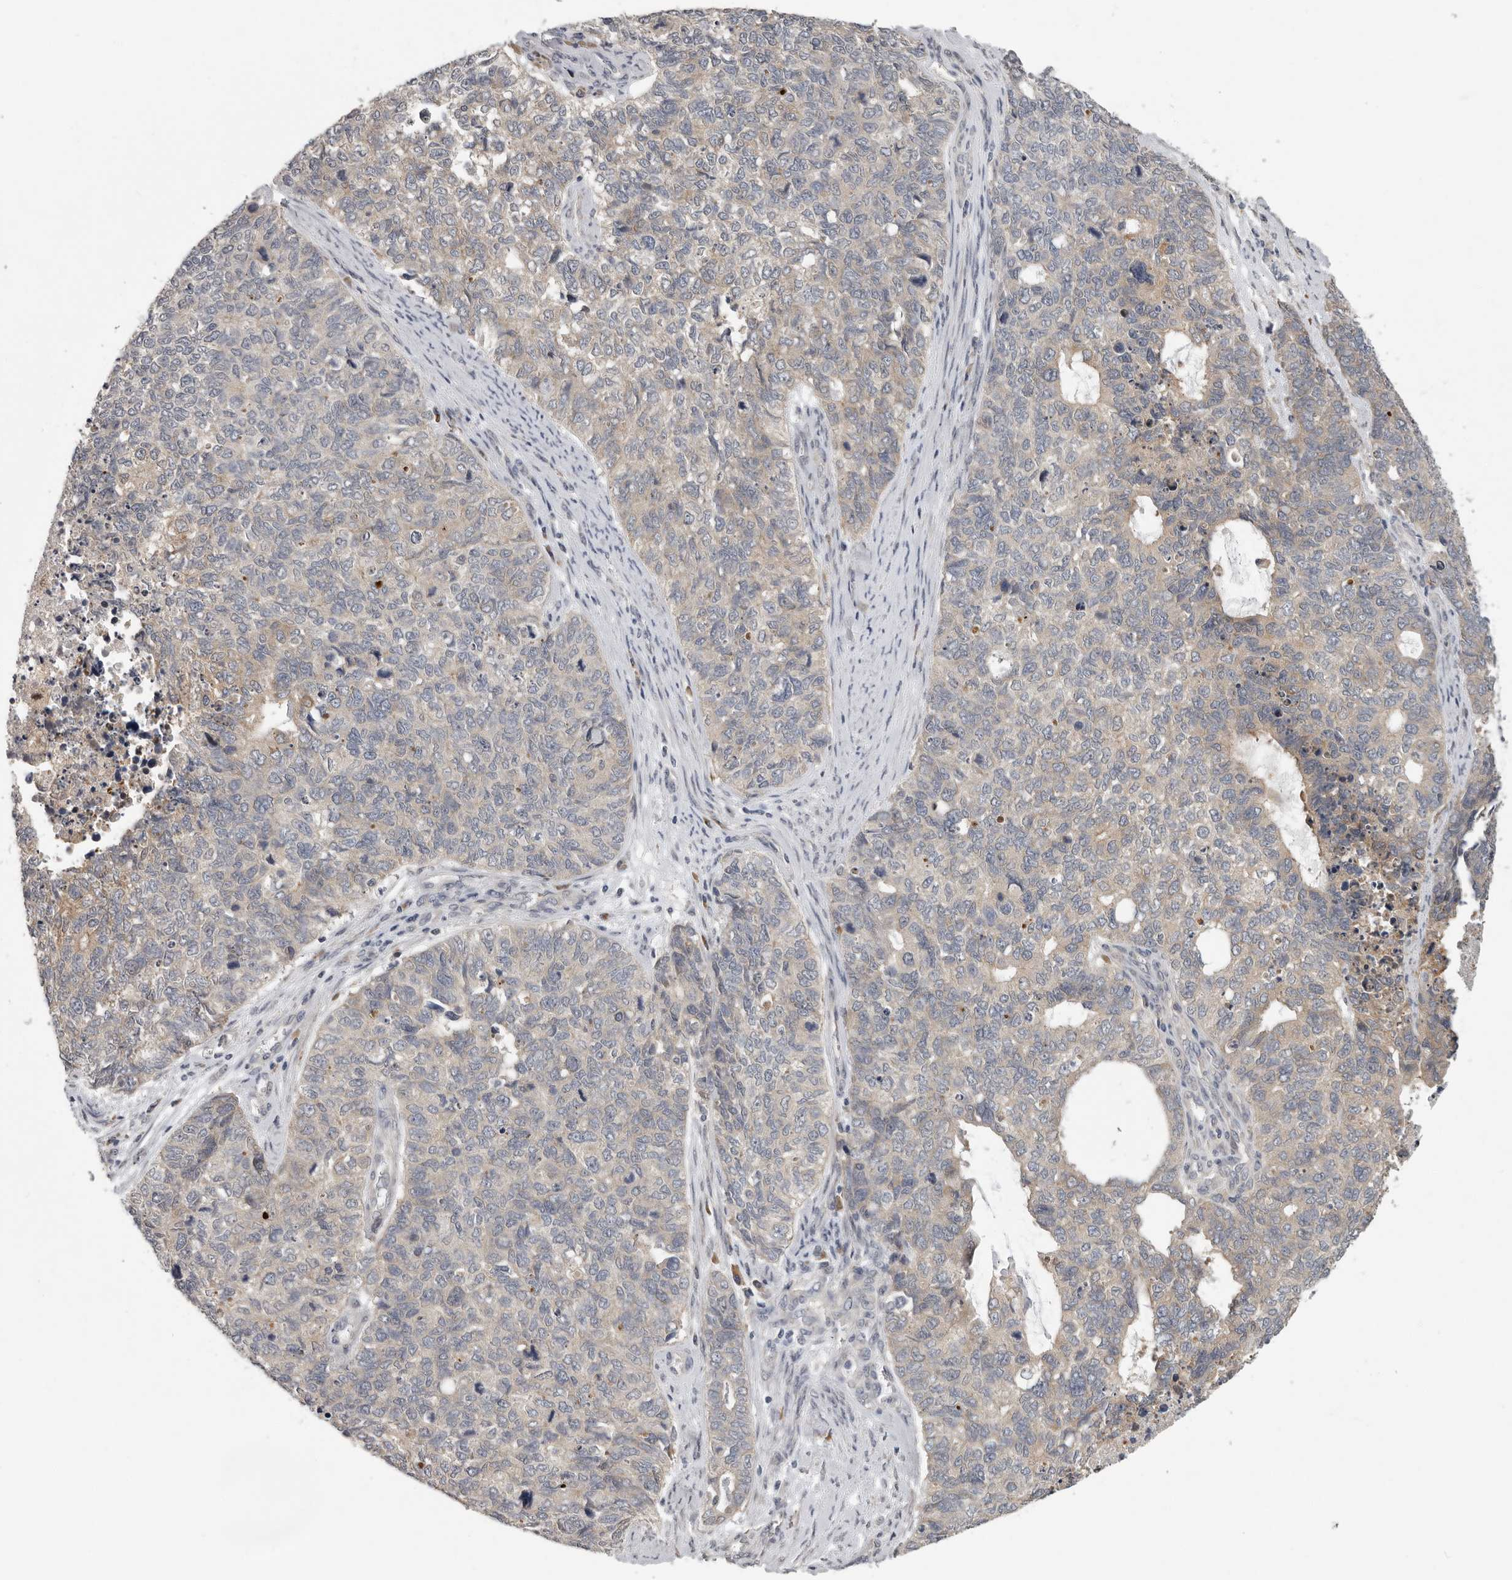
{"staining": {"intensity": "weak", "quantity": "<25%", "location": "cytoplasmic/membranous"}, "tissue": "cervical cancer", "cell_type": "Tumor cells", "image_type": "cancer", "snomed": [{"axis": "morphology", "description": "Squamous cell carcinoma, NOS"}, {"axis": "topography", "description": "Cervix"}], "caption": "Photomicrograph shows no protein staining in tumor cells of cervical cancer (squamous cell carcinoma) tissue.", "gene": "RALGPS2", "patient": {"sex": "female", "age": 63}}